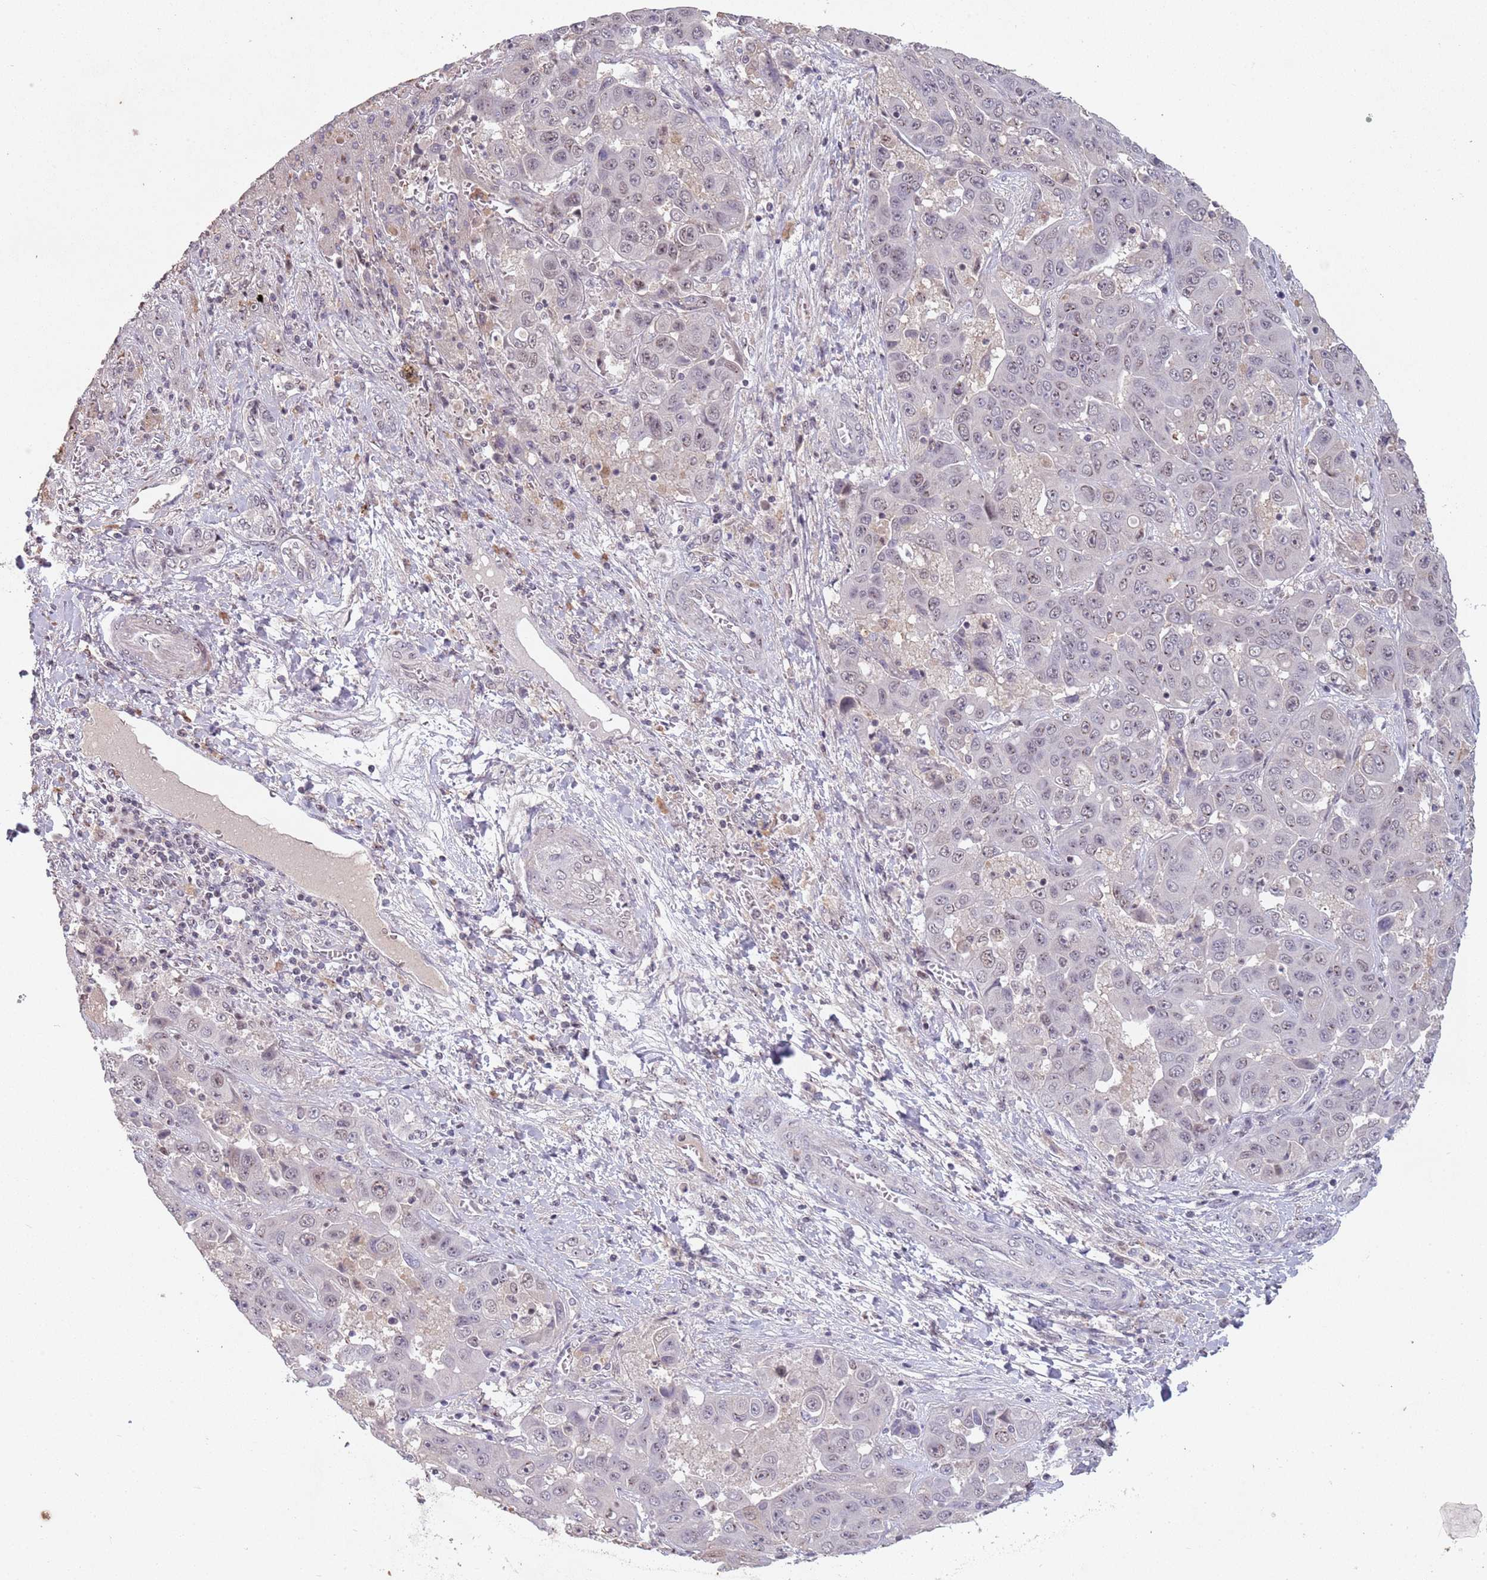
{"staining": {"intensity": "weak", "quantity": "25%-75%", "location": "nuclear"}, "tissue": "liver cancer", "cell_type": "Tumor cells", "image_type": "cancer", "snomed": [{"axis": "morphology", "description": "Cholangiocarcinoma"}, {"axis": "topography", "description": "Liver"}], "caption": "Immunohistochemical staining of cholangiocarcinoma (liver) displays low levels of weak nuclear expression in about 25%-75% of tumor cells. Using DAB (3,3'-diaminobenzidine) (brown) and hematoxylin (blue) stains, captured at high magnification using brightfield microscopy.", "gene": "CIZ1", "patient": {"sex": "female", "age": 52}}